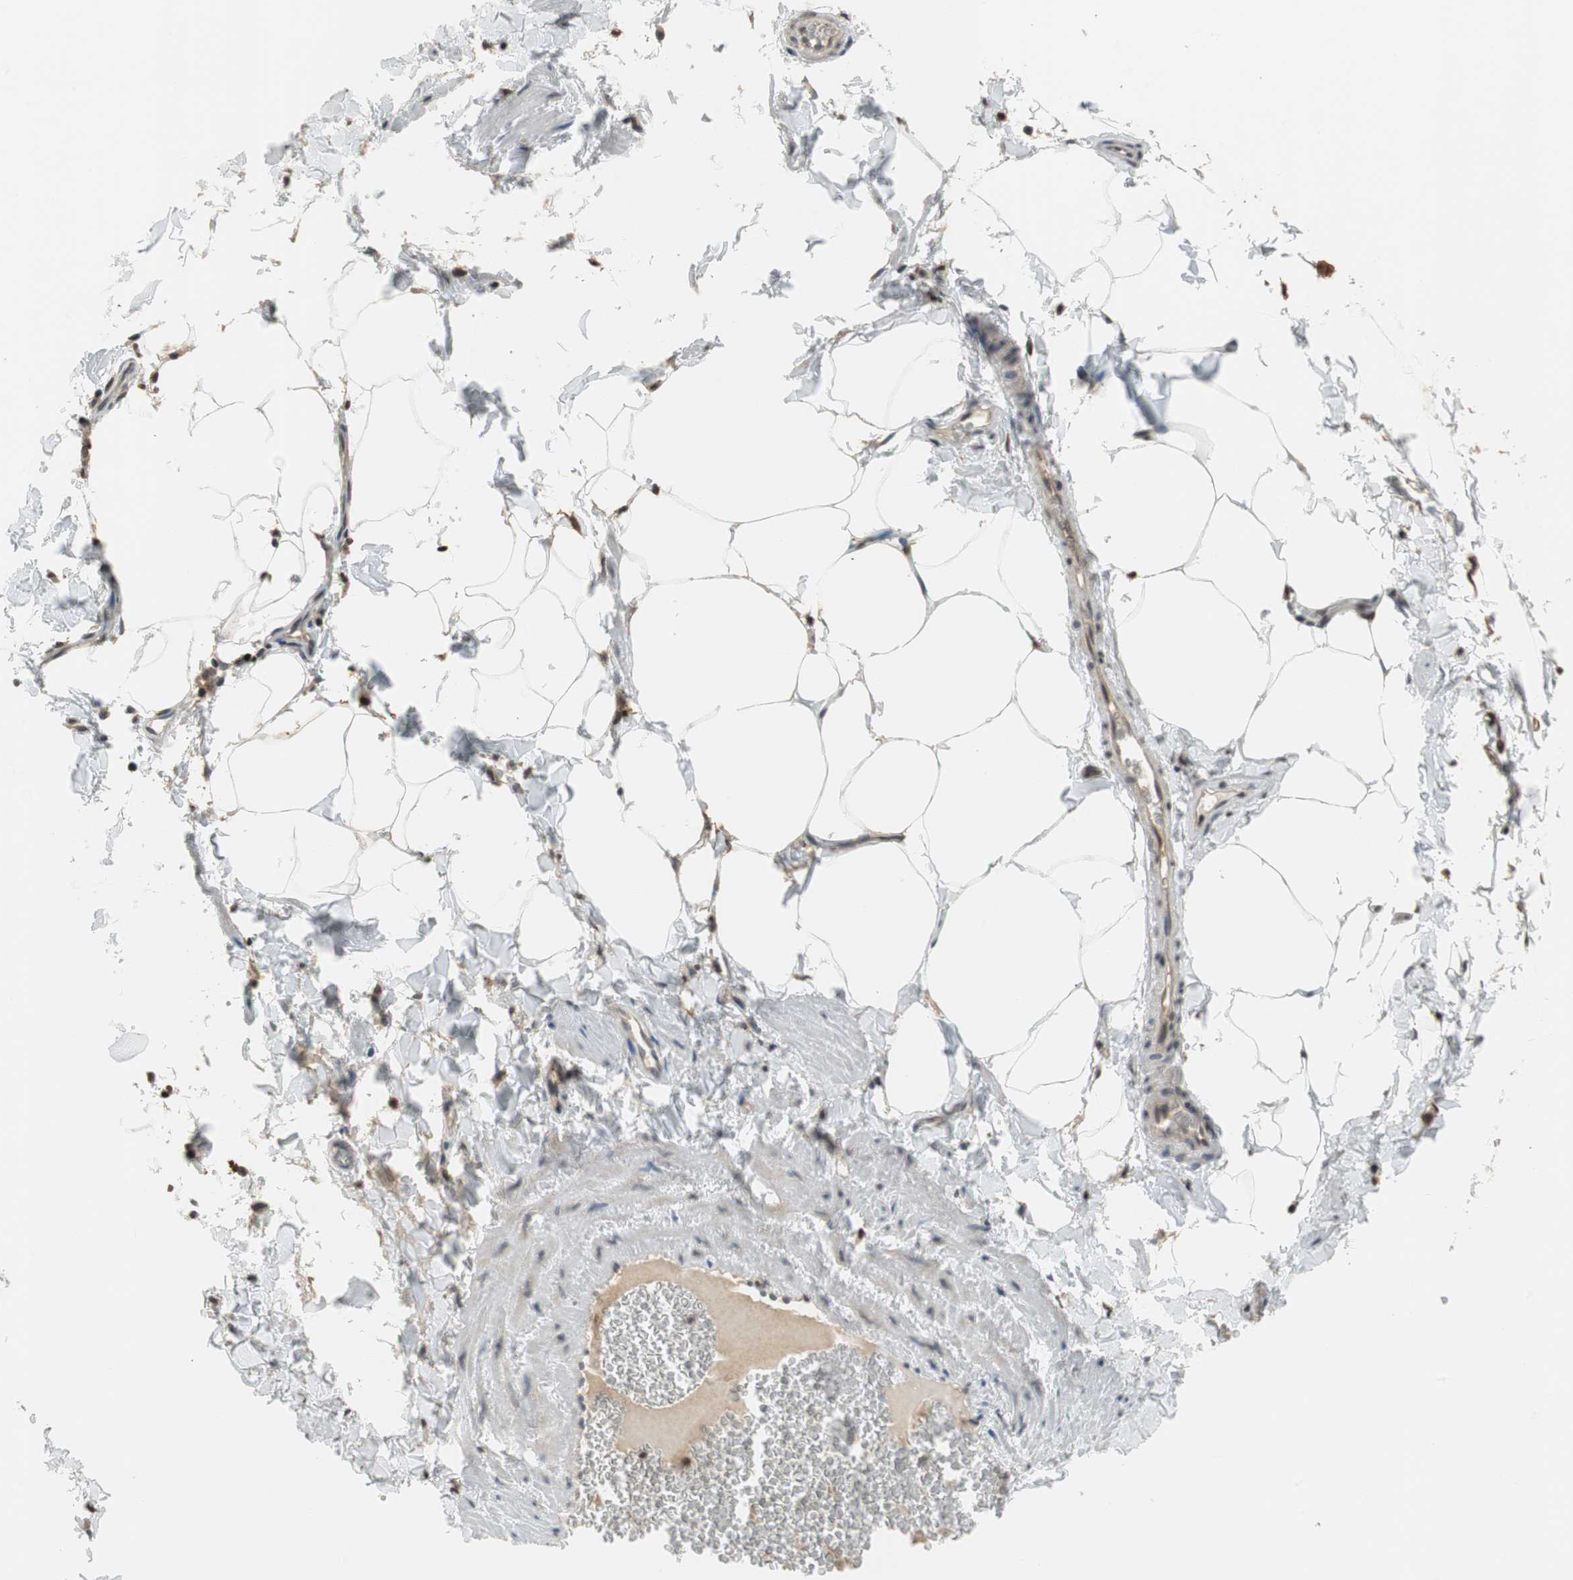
{"staining": {"intensity": "moderate", "quantity": "<25%", "location": "cytoplasmic/membranous"}, "tissue": "adipose tissue", "cell_type": "Adipocytes", "image_type": "normal", "snomed": [{"axis": "morphology", "description": "Normal tissue, NOS"}, {"axis": "topography", "description": "Vascular tissue"}], "caption": "Immunohistochemistry (IHC) of normal human adipose tissue demonstrates low levels of moderate cytoplasmic/membranous staining in about <25% of adipocytes. The protein is shown in brown color, while the nuclei are stained blue.", "gene": "ALPL", "patient": {"sex": "male", "age": 41}}